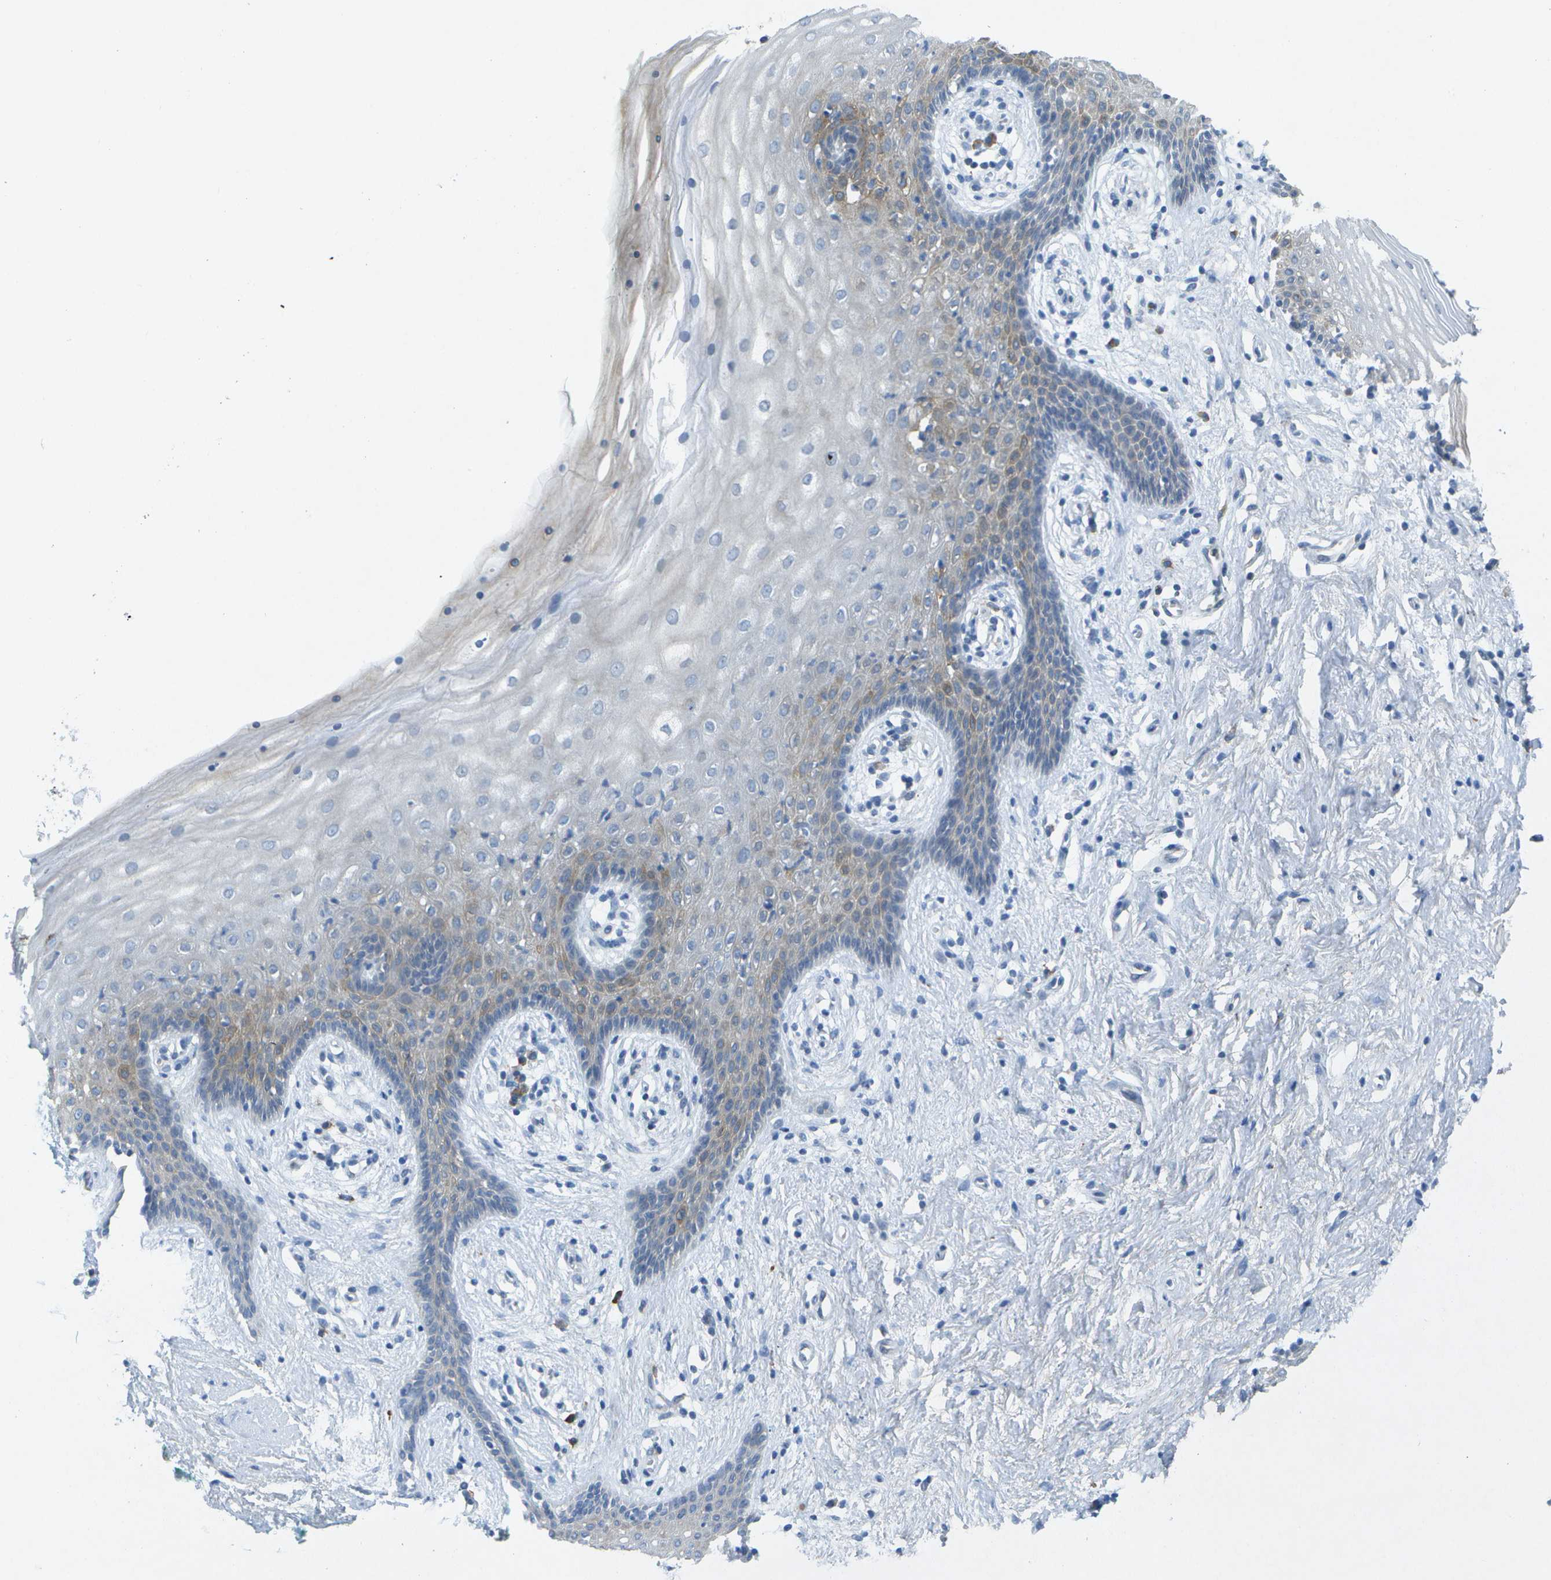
{"staining": {"intensity": "weak", "quantity": "<25%", "location": "cytoplasmic/membranous"}, "tissue": "vagina", "cell_type": "Squamous epithelial cells", "image_type": "normal", "snomed": [{"axis": "morphology", "description": "Normal tissue, NOS"}, {"axis": "topography", "description": "Vagina"}], "caption": "Benign vagina was stained to show a protein in brown. There is no significant staining in squamous epithelial cells.", "gene": "WNK2", "patient": {"sex": "female", "age": 44}}